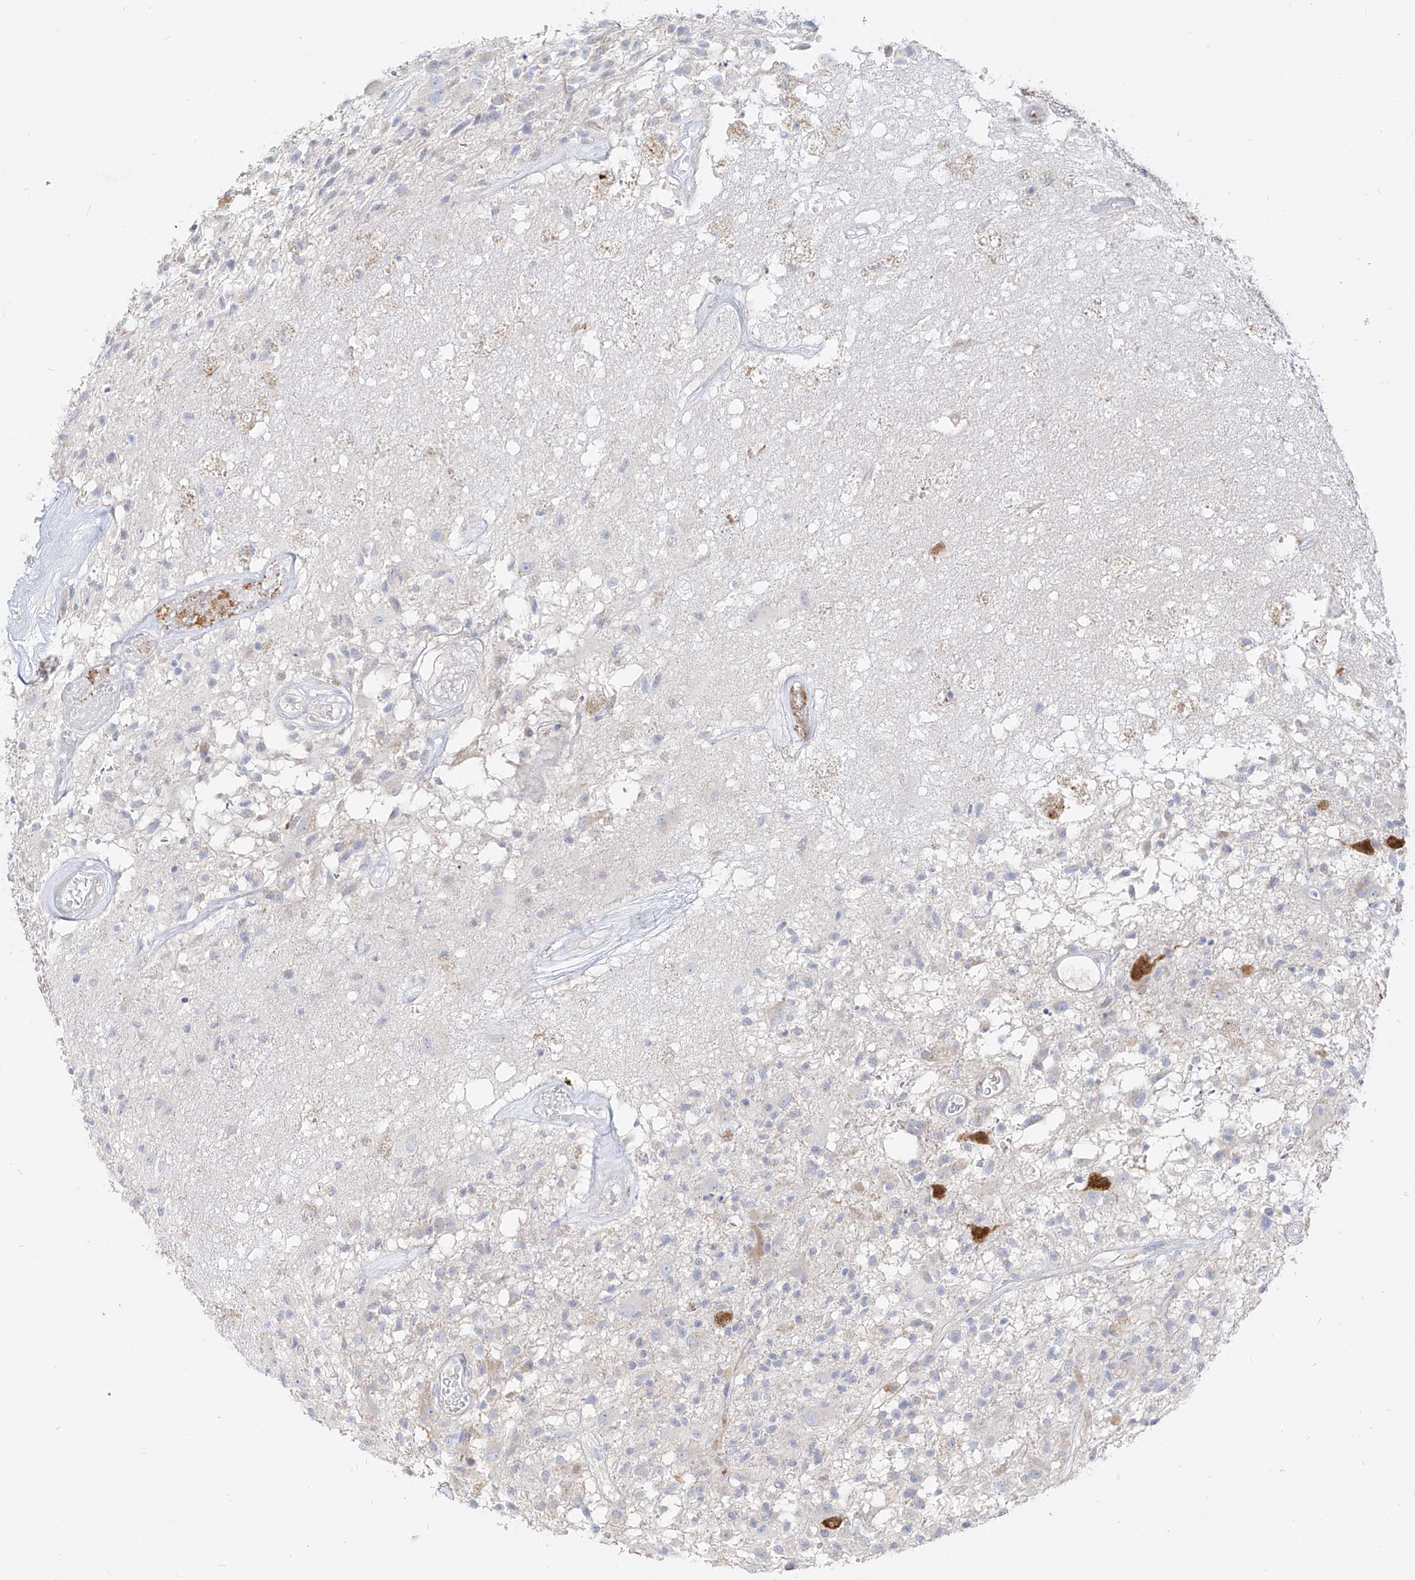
{"staining": {"intensity": "negative", "quantity": "none", "location": "none"}, "tissue": "glioma", "cell_type": "Tumor cells", "image_type": "cancer", "snomed": [{"axis": "morphology", "description": "Glioma, malignant, High grade"}, {"axis": "morphology", "description": "Glioblastoma, NOS"}, {"axis": "topography", "description": "Brain"}], "caption": "This is an immunohistochemistry (IHC) histopathology image of human glioma. There is no expression in tumor cells.", "gene": "RBFOX3", "patient": {"sex": "male", "age": 60}}